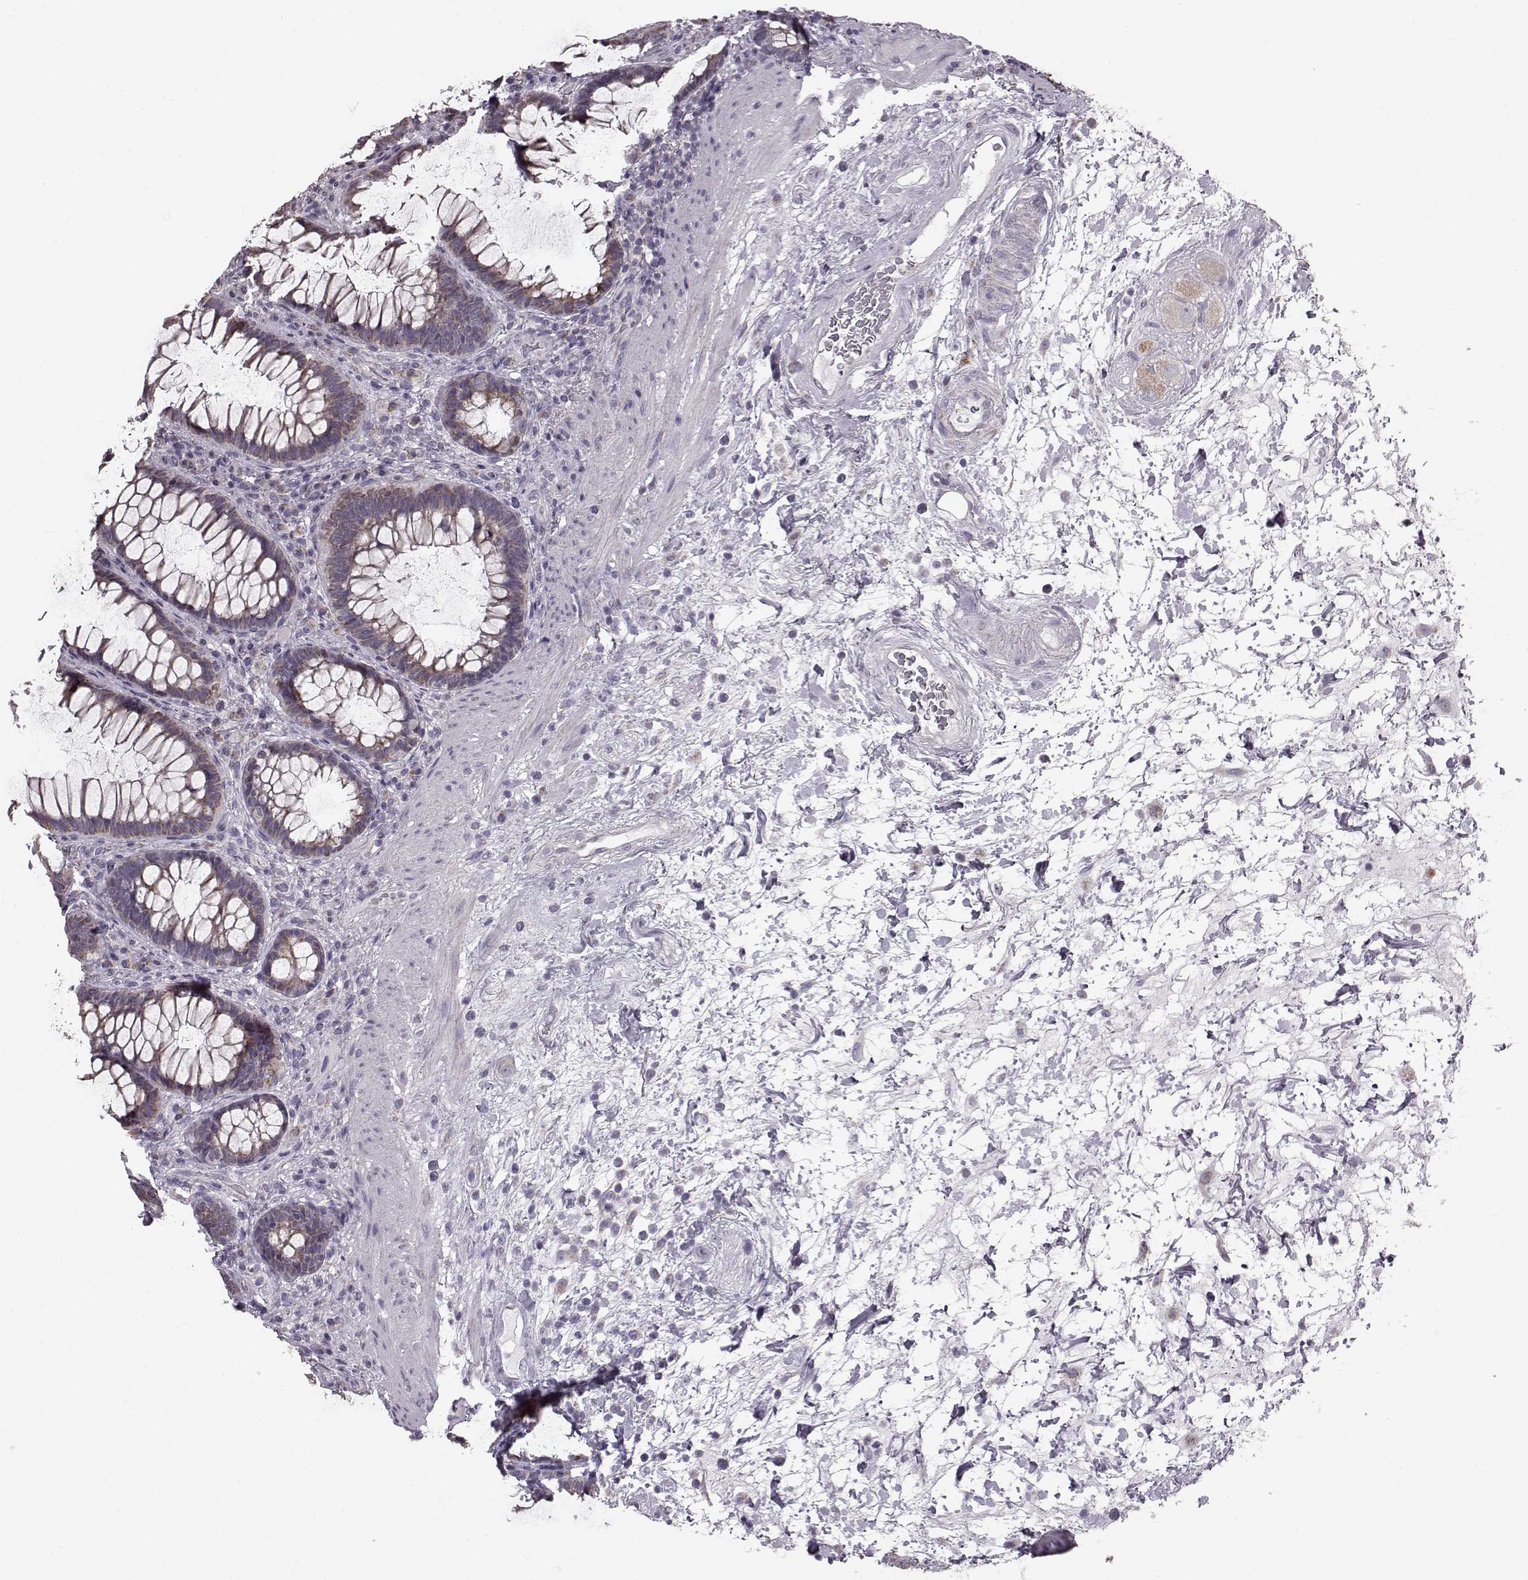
{"staining": {"intensity": "moderate", "quantity": "25%-75%", "location": "cytoplasmic/membranous"}, "tissue": "rectum", "cell_type": "Glandular cells", "image_type": "normal", "snomed": [{"axis": "morphology", "description": "Normal tissue, NOS"}, {"axis": "topography", "description": "Rectum"}], "caption": "The histopathology image exhibits immunohistochemical staining of normal rectum. There is moderate cytoplasmic/membranous expression is seen in about 25%-75% of glandular cells.", "gene": "FAM8A1", "patient": {"sex": "male", "age": 72}}